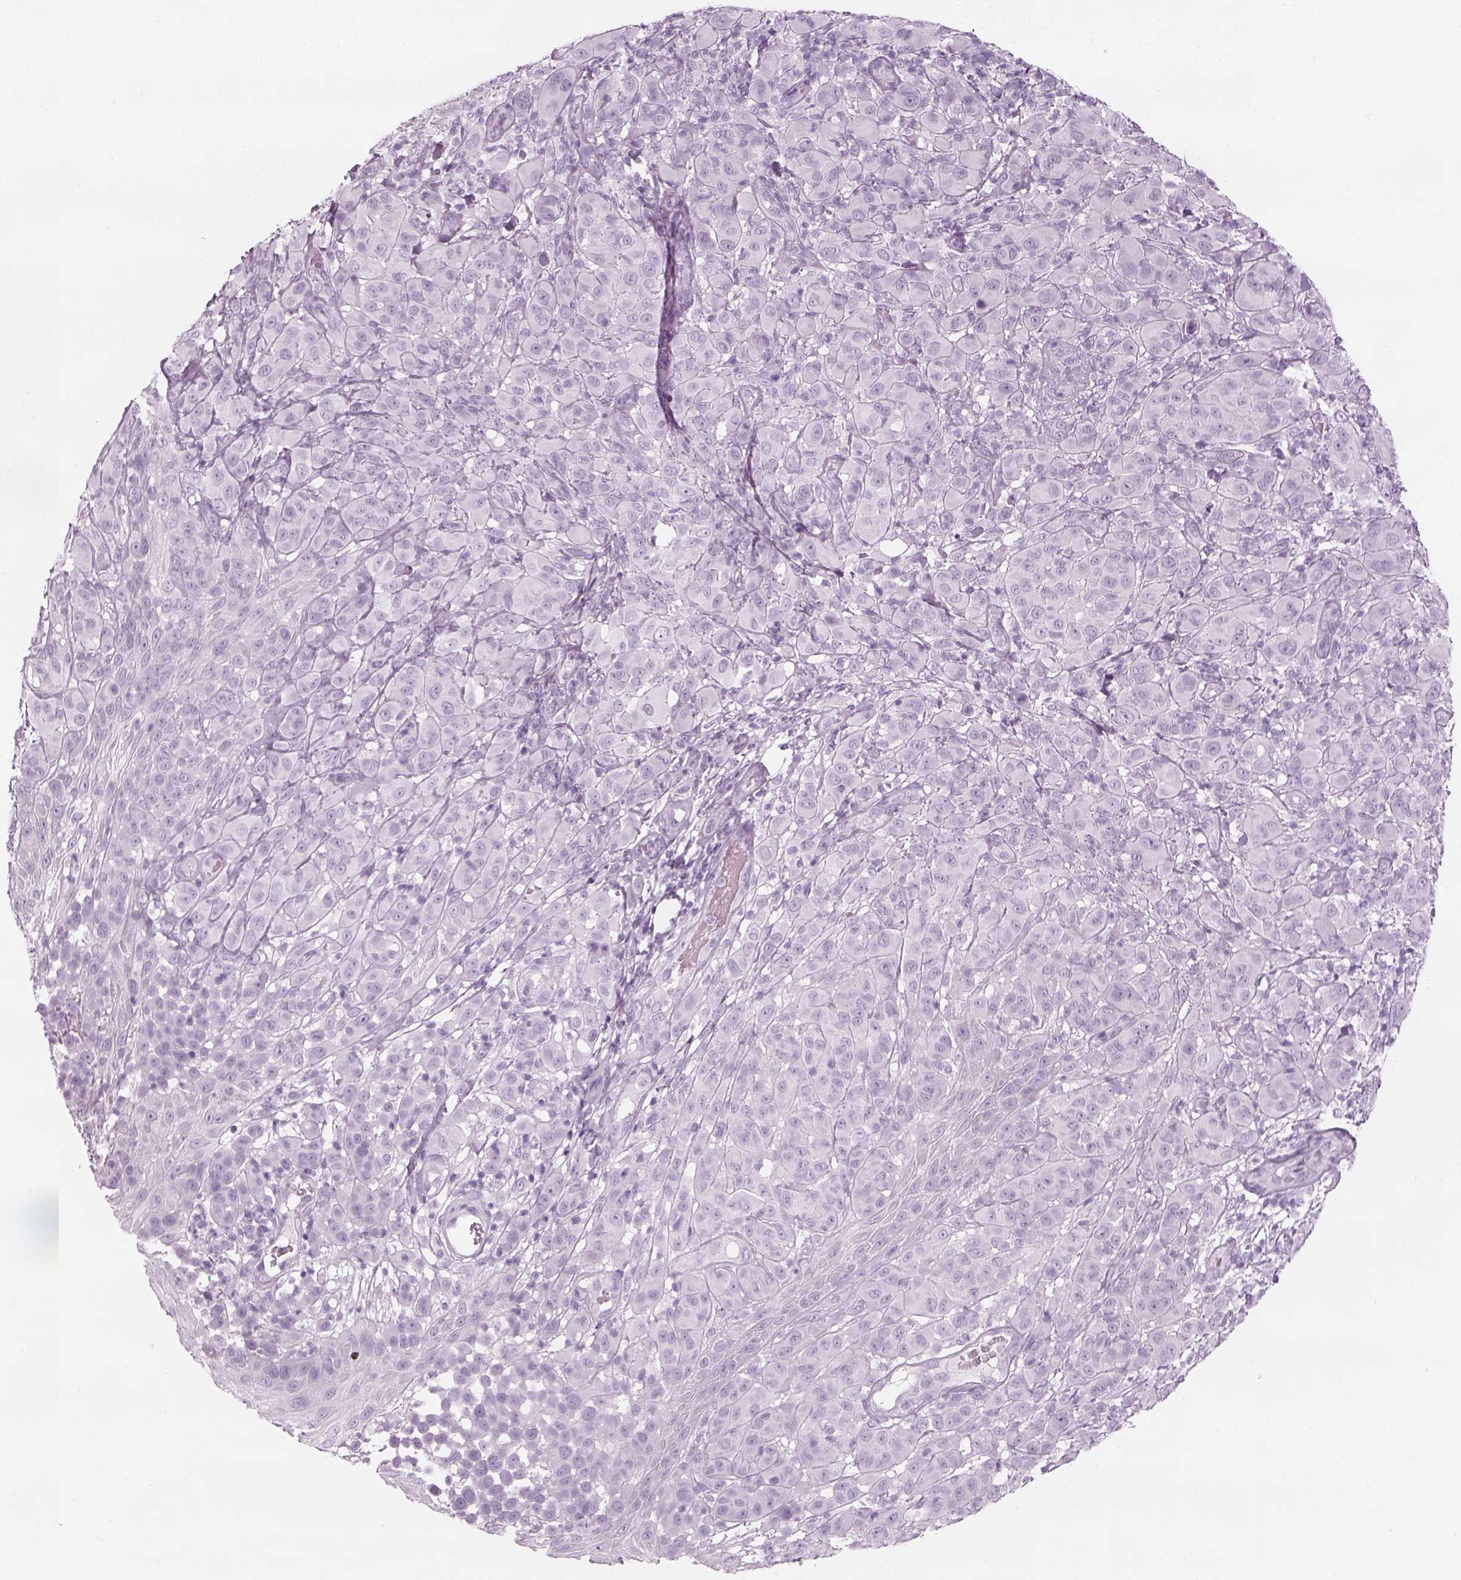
{"staining": {"intensity": "negative", "quantity": "none", "location": "none"}, "tissue": "melanoma", "cell_type": "Tumor cells", "image_type": "cancer", "snomed": [{"axis": "morphology", "description": "Malignant melanoma, NOS"}, {"axis": "topography", "description": "Skin"}], "caption": "The histopathology image displays no staining of tumor cells in melanoma.", "gene": "SAG", "patient": {"sex": "female", "age": 87}}